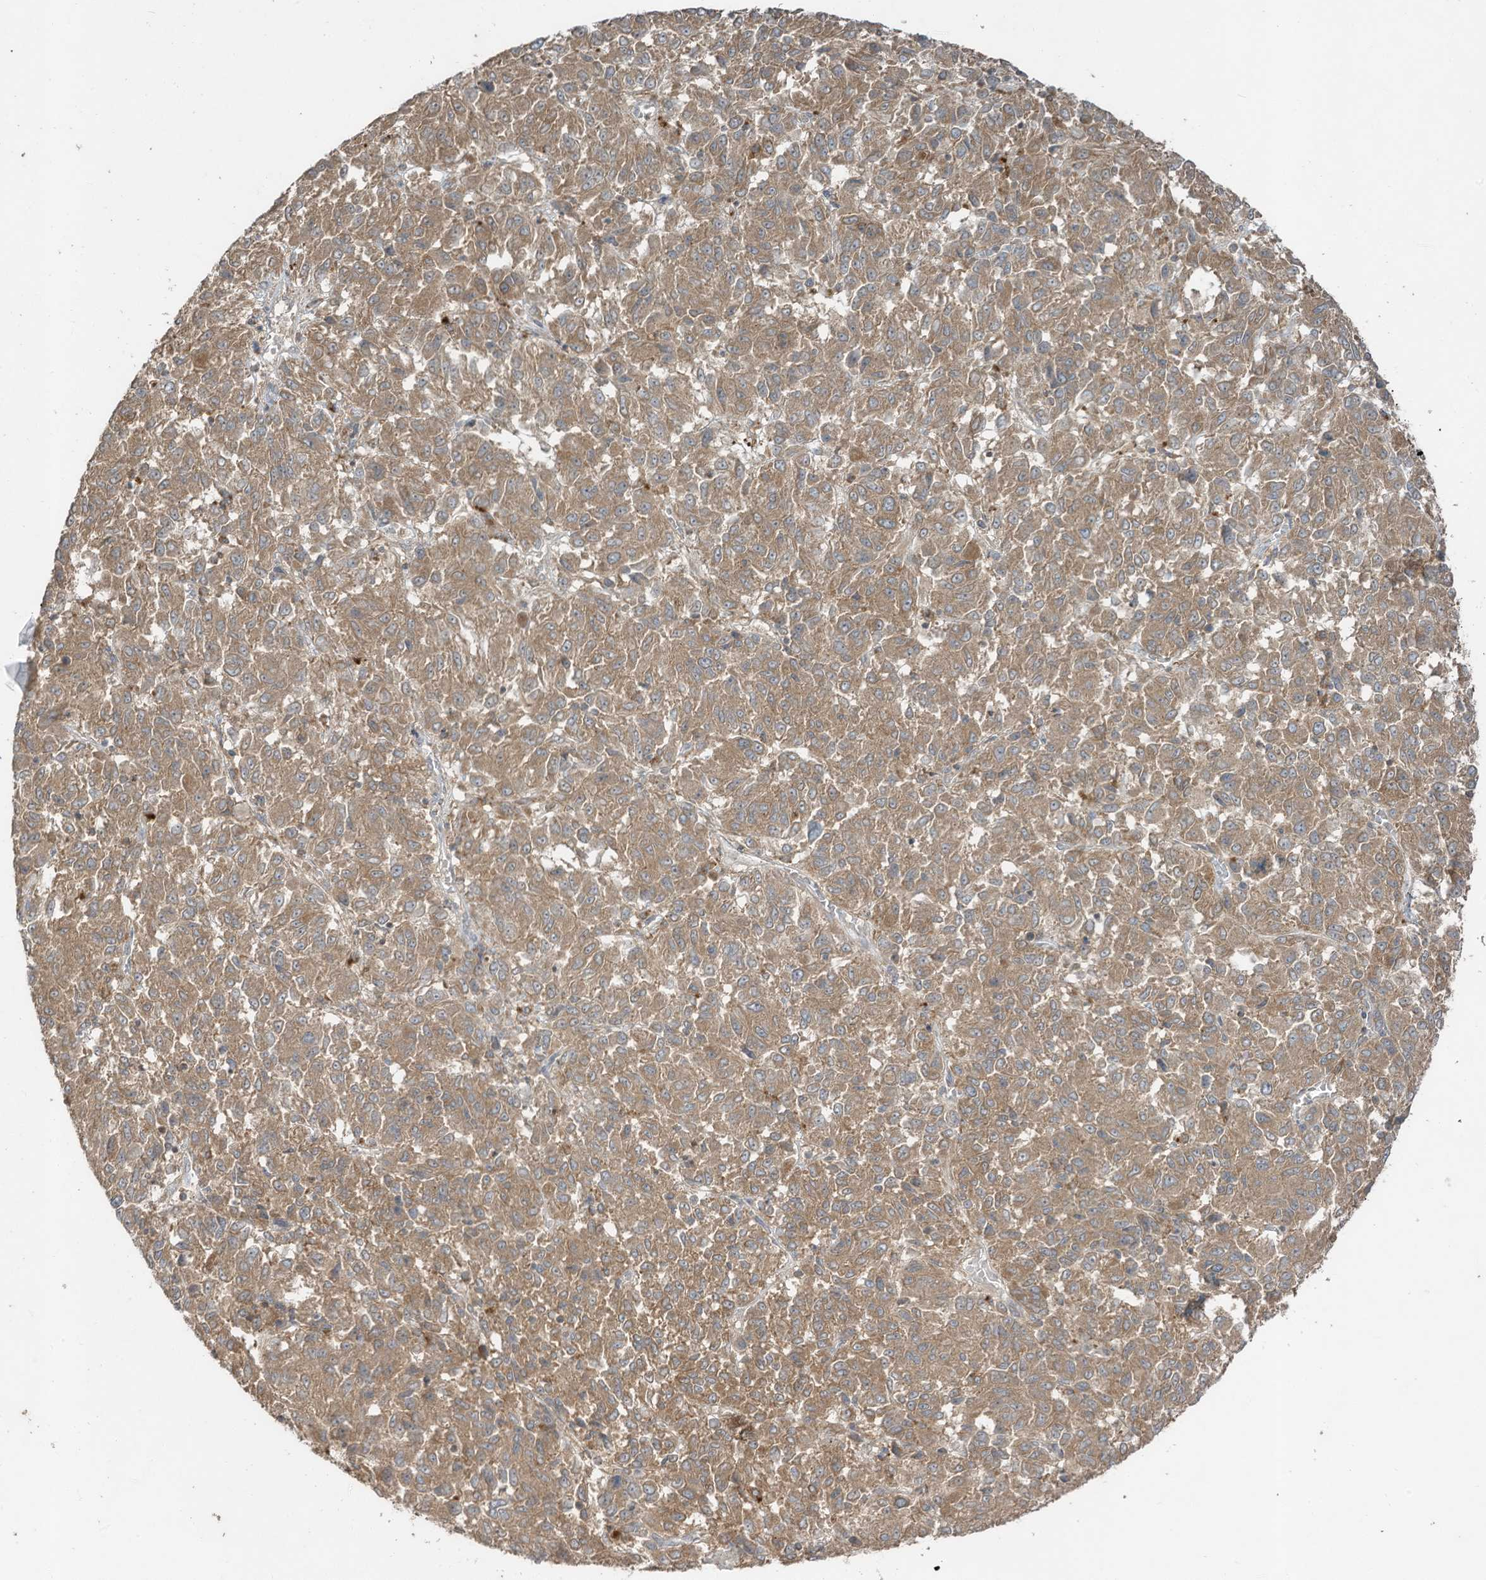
{"staining": {"intensity": "moderate", "quantity": ">75%", "location": "cytoplasmic/membranous"}, "tissue": "melanoma", "cell_type": "Tumor cells", "image_type": "cancer", "snomed": [{"axis": "morphology", "description": "Malignant melanoma, Metastatic site"}, {"axis": "topography", "description": "Lung"}], "caption": "Protein staining by IHC demonstrates moderate cytoplasmic/membranous positivity in about >75% of tumor cells in malignant melanoma (metastatic site).", "gene": "LDAH", "patient": {"sex": "male", "age": 64}}